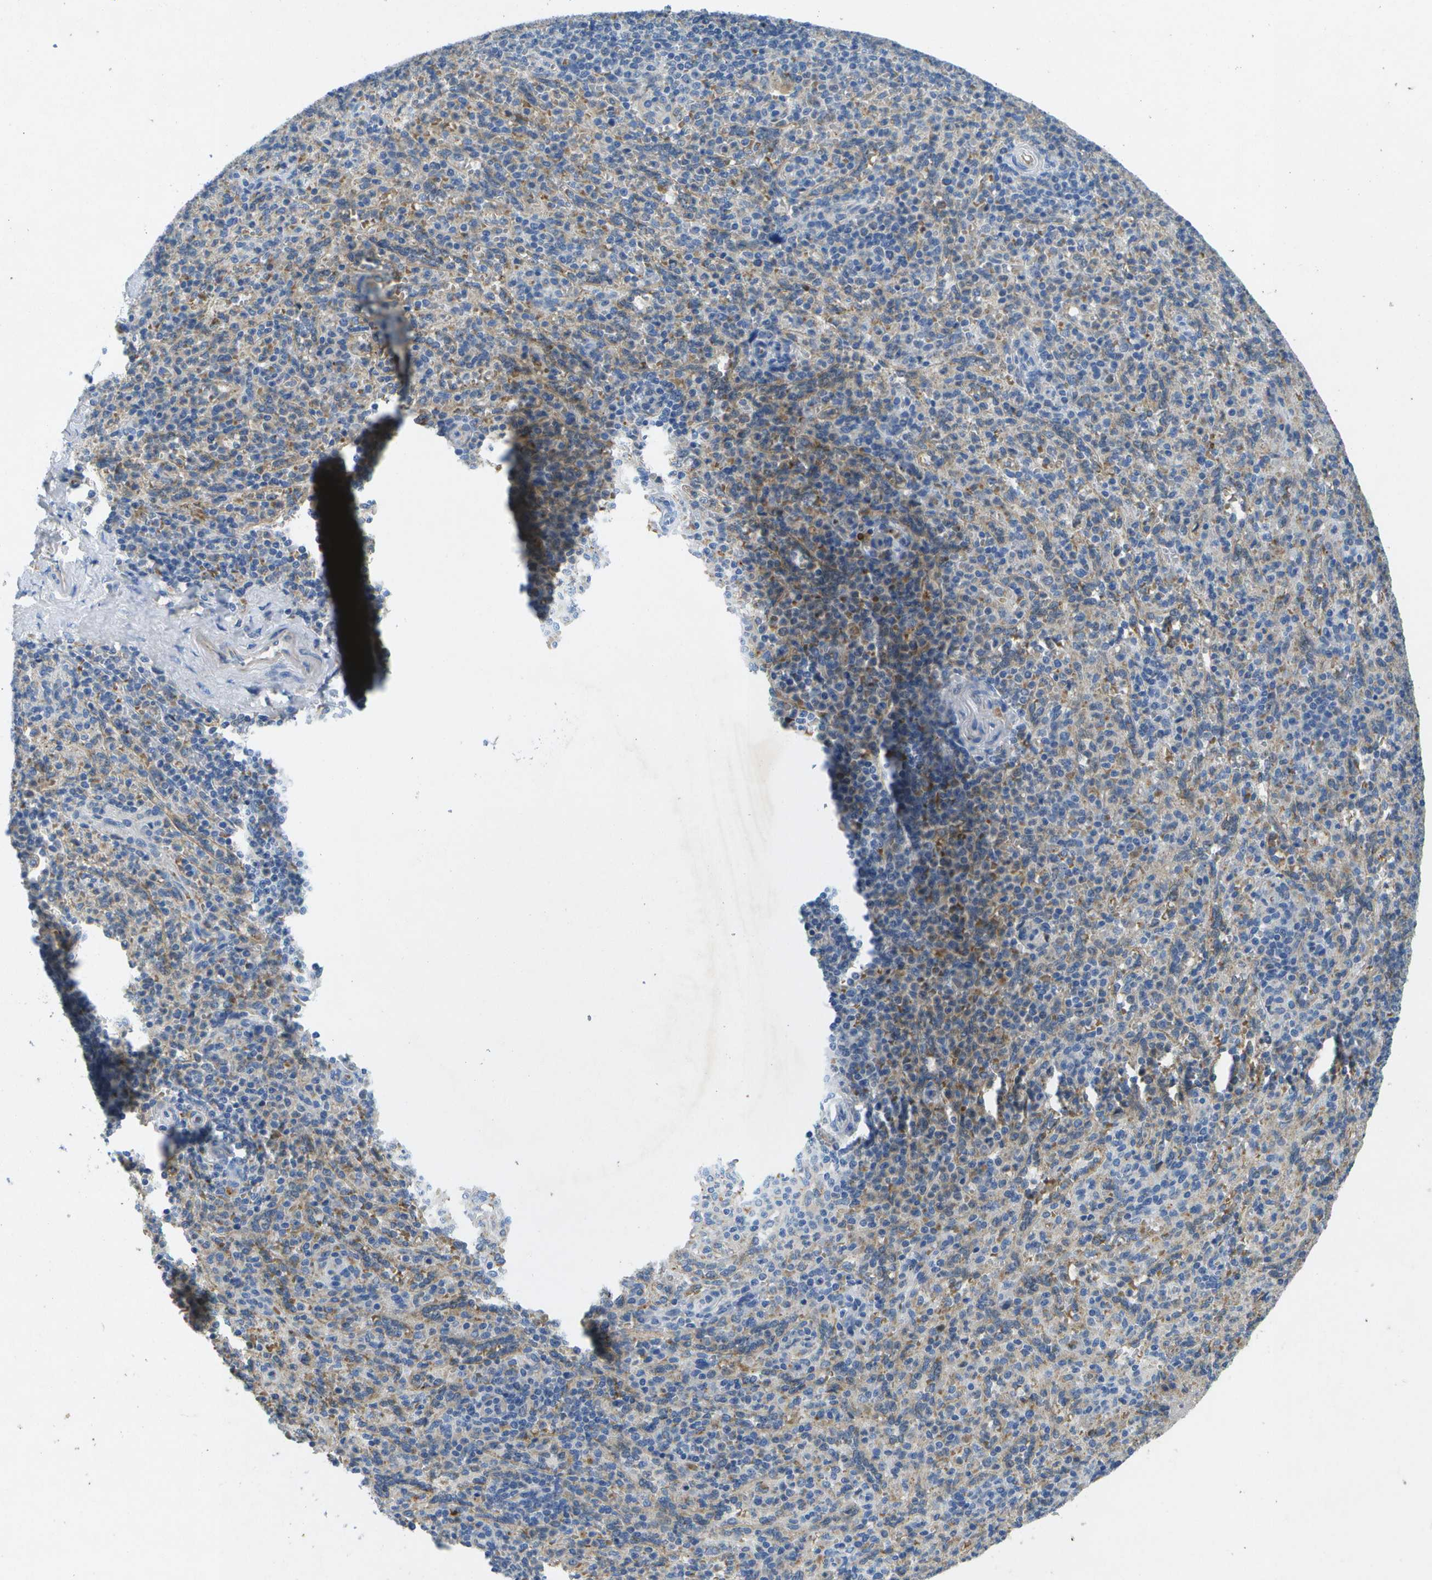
{"staining": {"intensity": "moderate", "quantity": "<25%", "location": "cytoplasmic/membranous"}, "tissue": "spleen", "cell_type": "Cells in red pulp", "image_type": "normal", "snomed": [{"axis": "morphology", "description": "Normal tissue, NOS"}, {"axis": "topography", "description": "Spleen"}], "caption": "Immunohistochemical staining of normal human spleen shows <25% levels of moderate cytoplasmic/membranous protein positivity in approximately <25% of cells in red pulp. The staining is performed using DAB brown chromogen to label protein expression. The nuclei are counter-stained blue using hematoxylin.", "gene": "LIPG", "patient": {"sex": "male", "age": 36}}